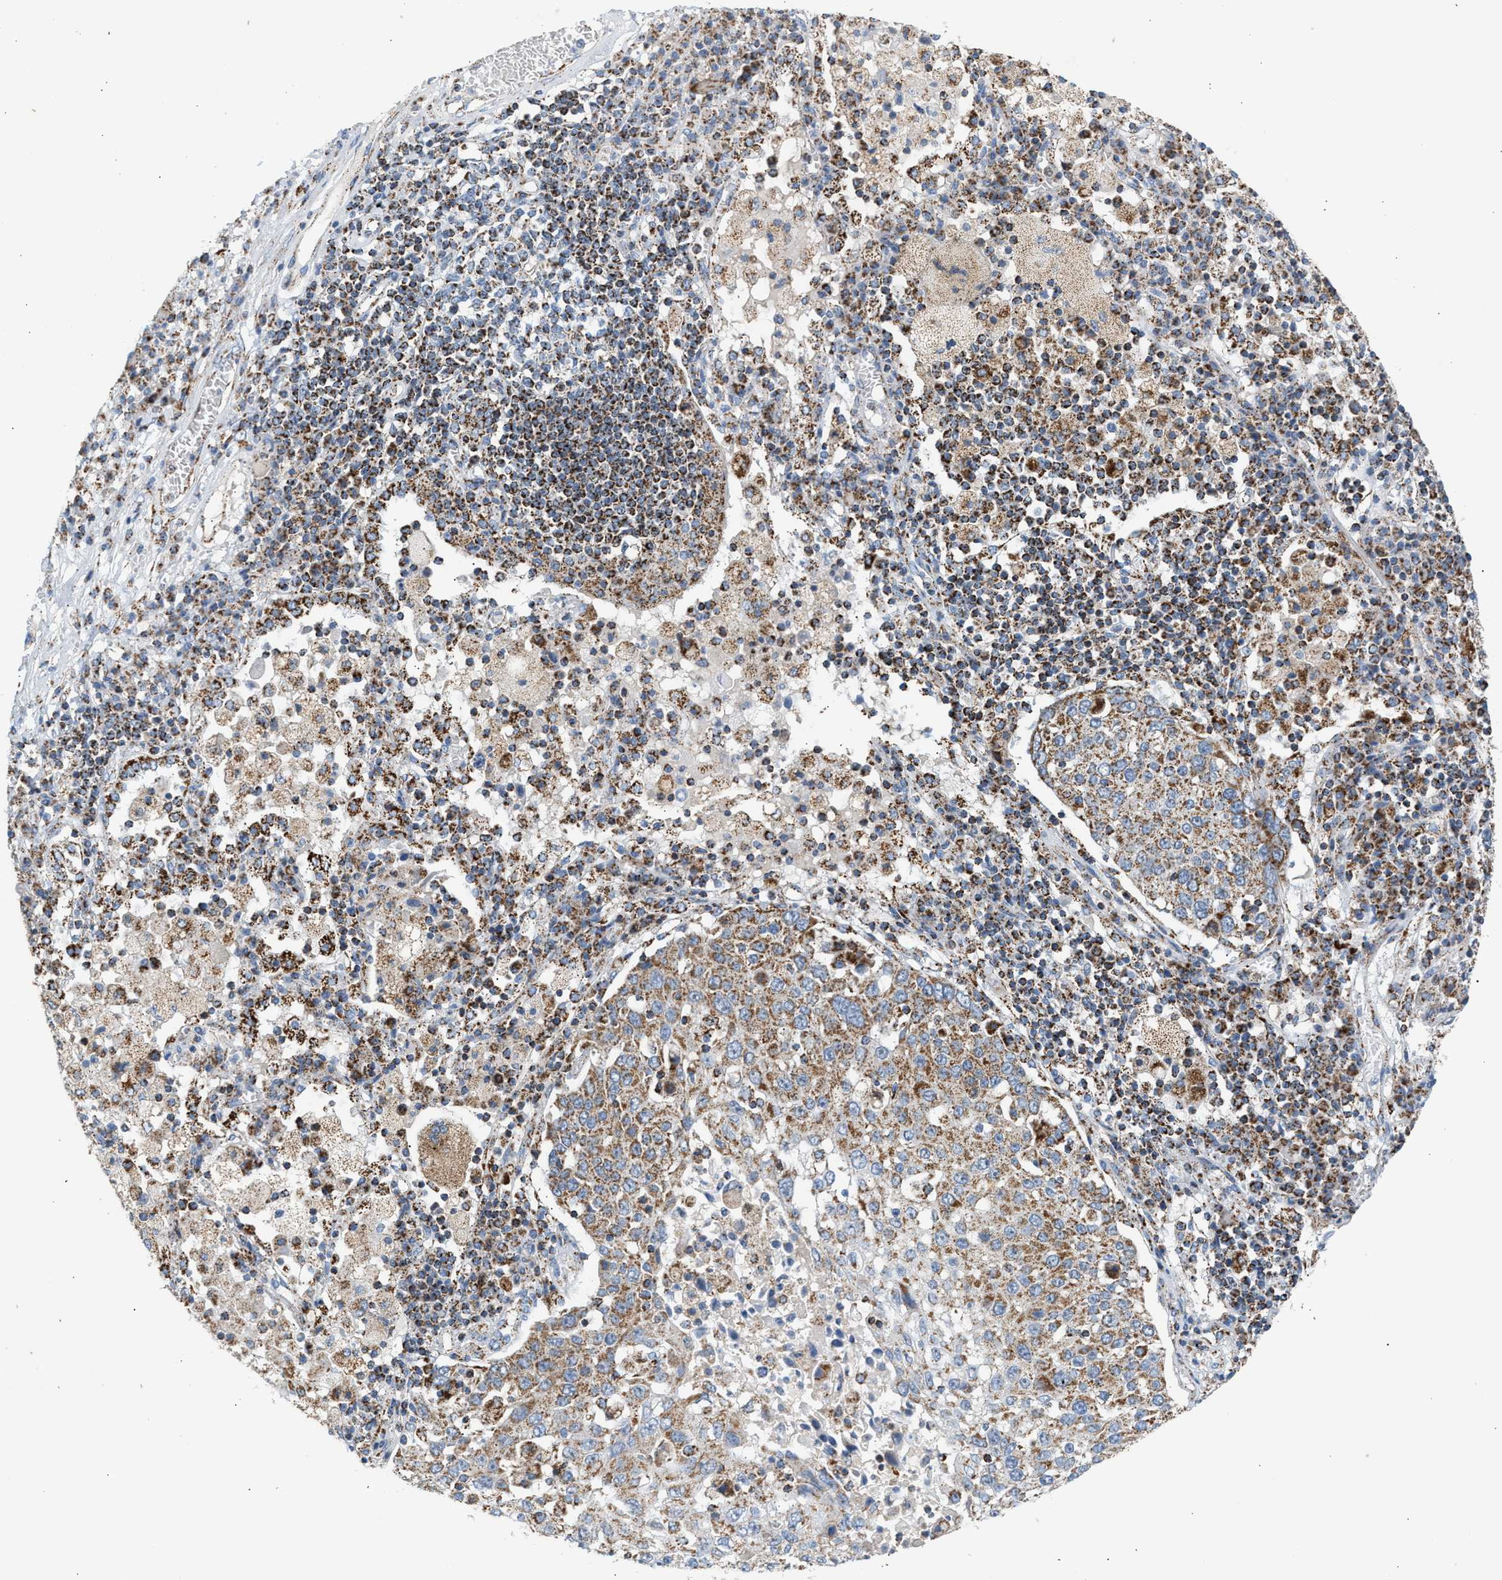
{"staining": {"intensity": "moderate", "quantity": ">75%", "location": "cytoplasmic/membranous"}, "tissue": "lung cancer", "cell_type": "Tumor cells", "image_type": "cancer", "snomed": [{"axis": "morphology", "description": "Squamous cell carcinoma, NOS"}, {"axis": "topography", "description": "Lung"}], "caption": "A brown stain highlights moderate cytoplasmic/membranous staining of a protein in lung squamous cell carcinoma tumor cells.", "gene": "OGDH", "patient": {"sex": "male", "age": 65}}